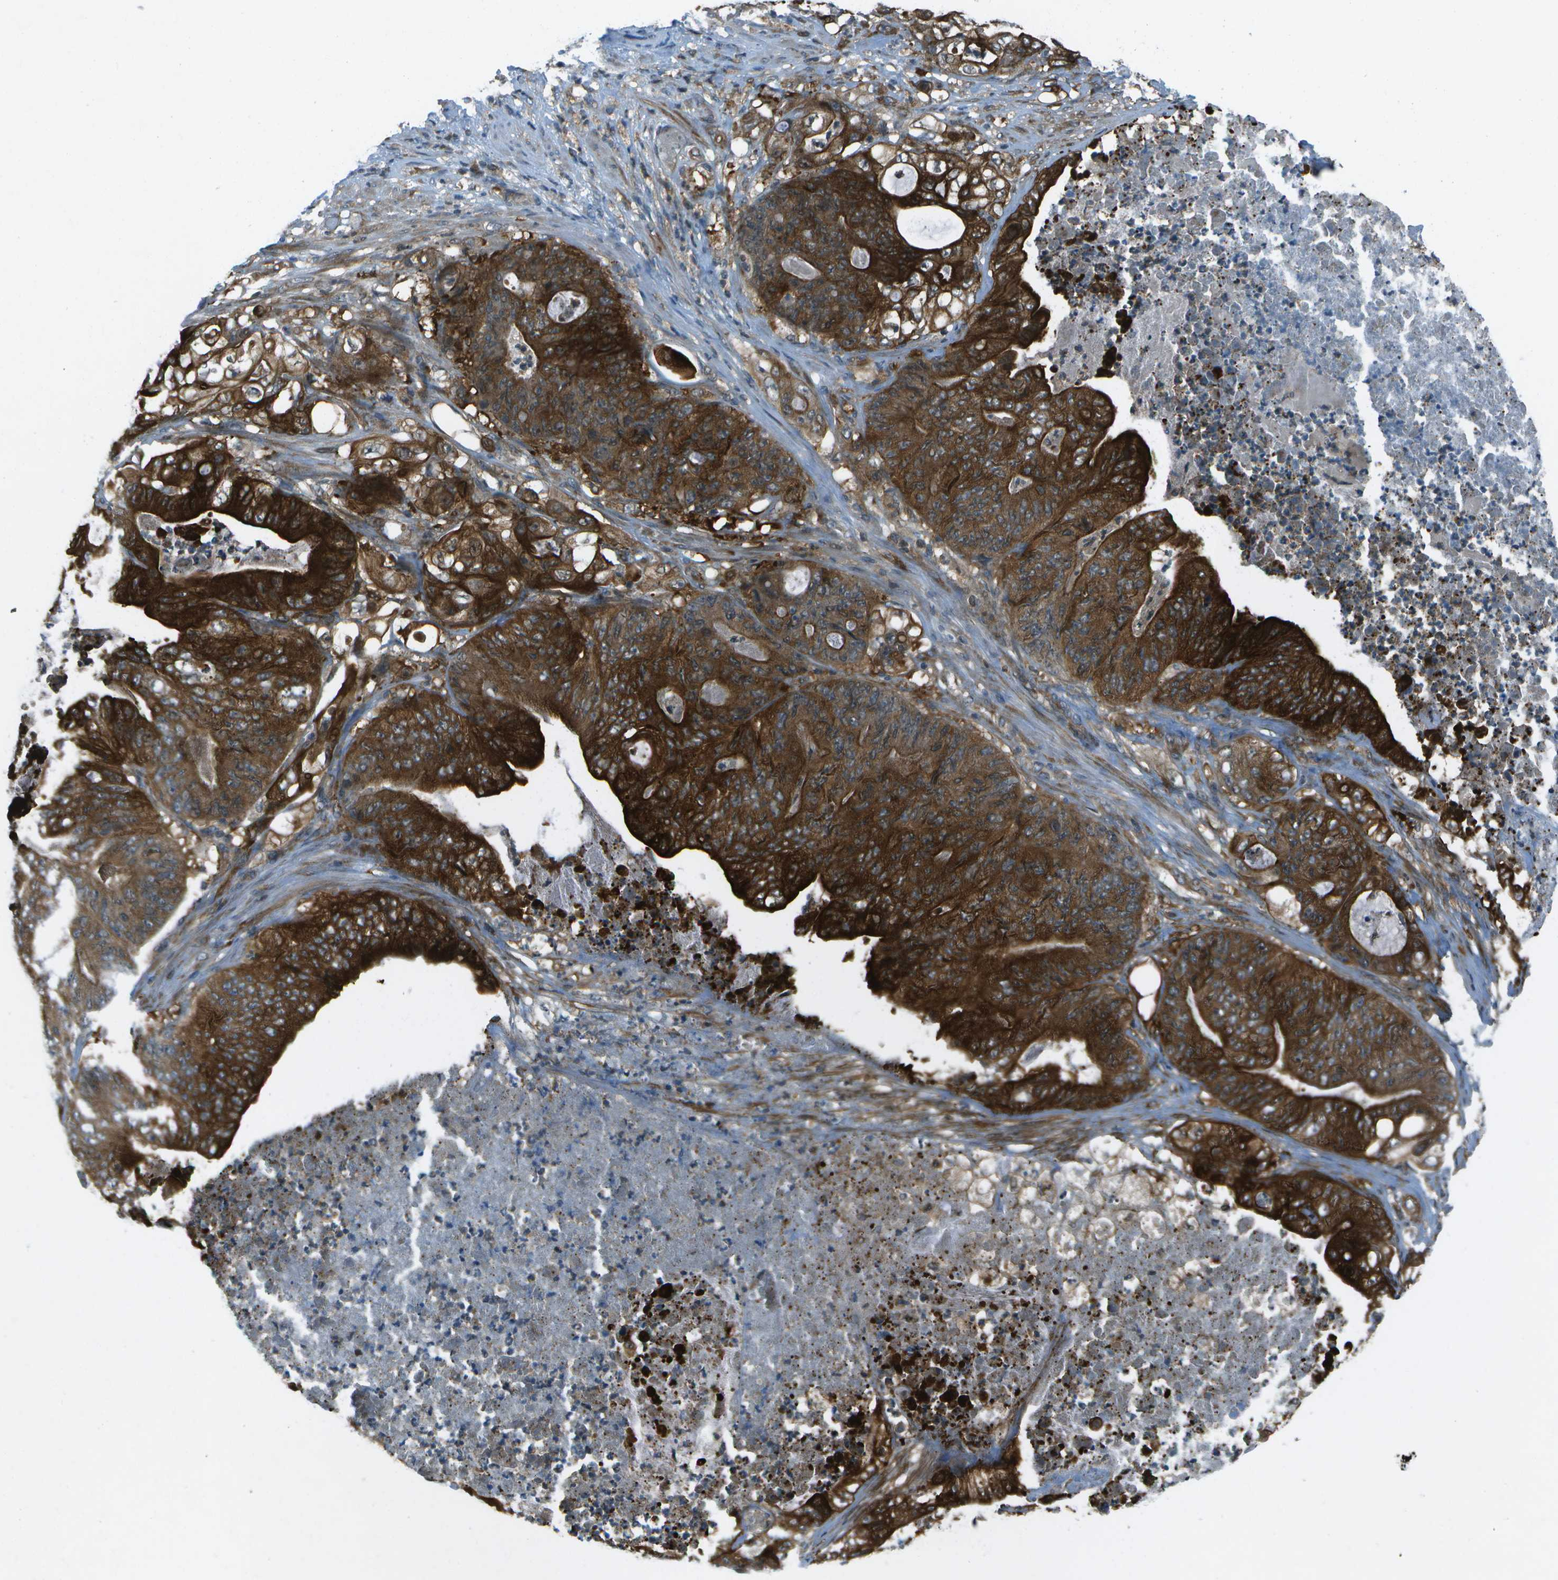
{"staining": {"intensity": "strong", "quantity": ">75%", "location": "cytoplasmic/membranous"}, "tissue": "stomach cancer", "cell_type": "Tumor cells", "image_type": "cancer", "snomed": [{"axis": "morphology", "description": "Adenocarcinoma, NOS"}, {"axis": "topography", "description": "Stomach"}], "caption": "A high-resolution photomicrograph shows immunohistochemistry staining of stomach adenocarcinoma, which exhibits strong cytoplasmic/membranous expression in approximately >75% of tumor cells.", "gene": "TMEM19", "patient": {"sex": "female", "age": 73}}